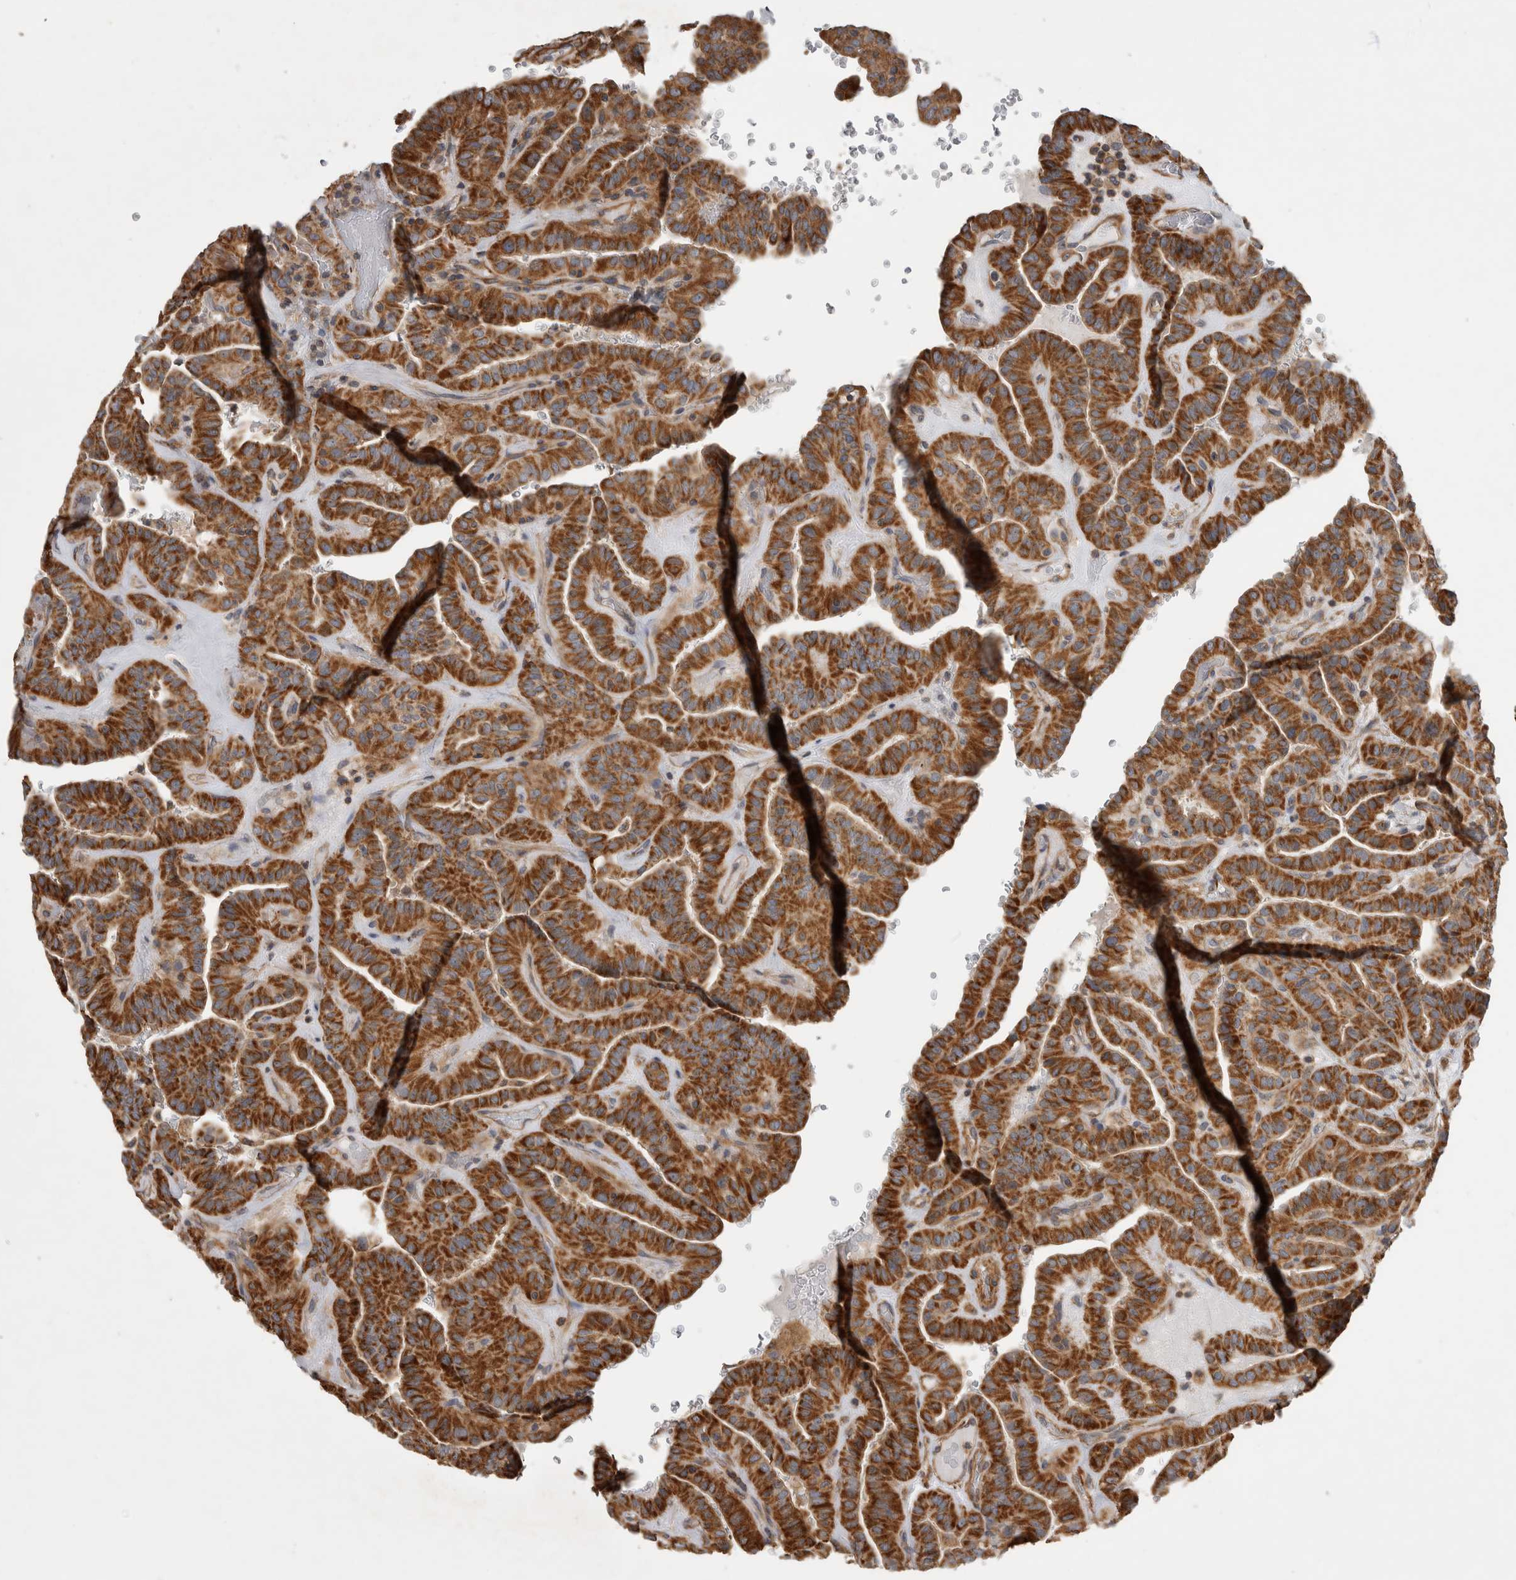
{"staining": {"intensity": "strong", "quantity": ">75%", "location": "cytoplasmic/membranous"}, "tissue": "thyroid cancer", "cell_type": "Tumor cells", "image_type": "cancer", "snomed": [{"axis": "morphology", "description": "Papillary adenocarcinoma, NOS"}, {"axis": "topography", "description": "Thyroid gland"}], "caption": "Protein analysis of thyroid papillary adenocarcinoma tissue exhibits strong cytoplasmic/membranous positivity in about >75% of tumor cells. Nuclei are stained in blue.", "gene": "SFXN2", "patient": {"sex": "male", "age": 77}}